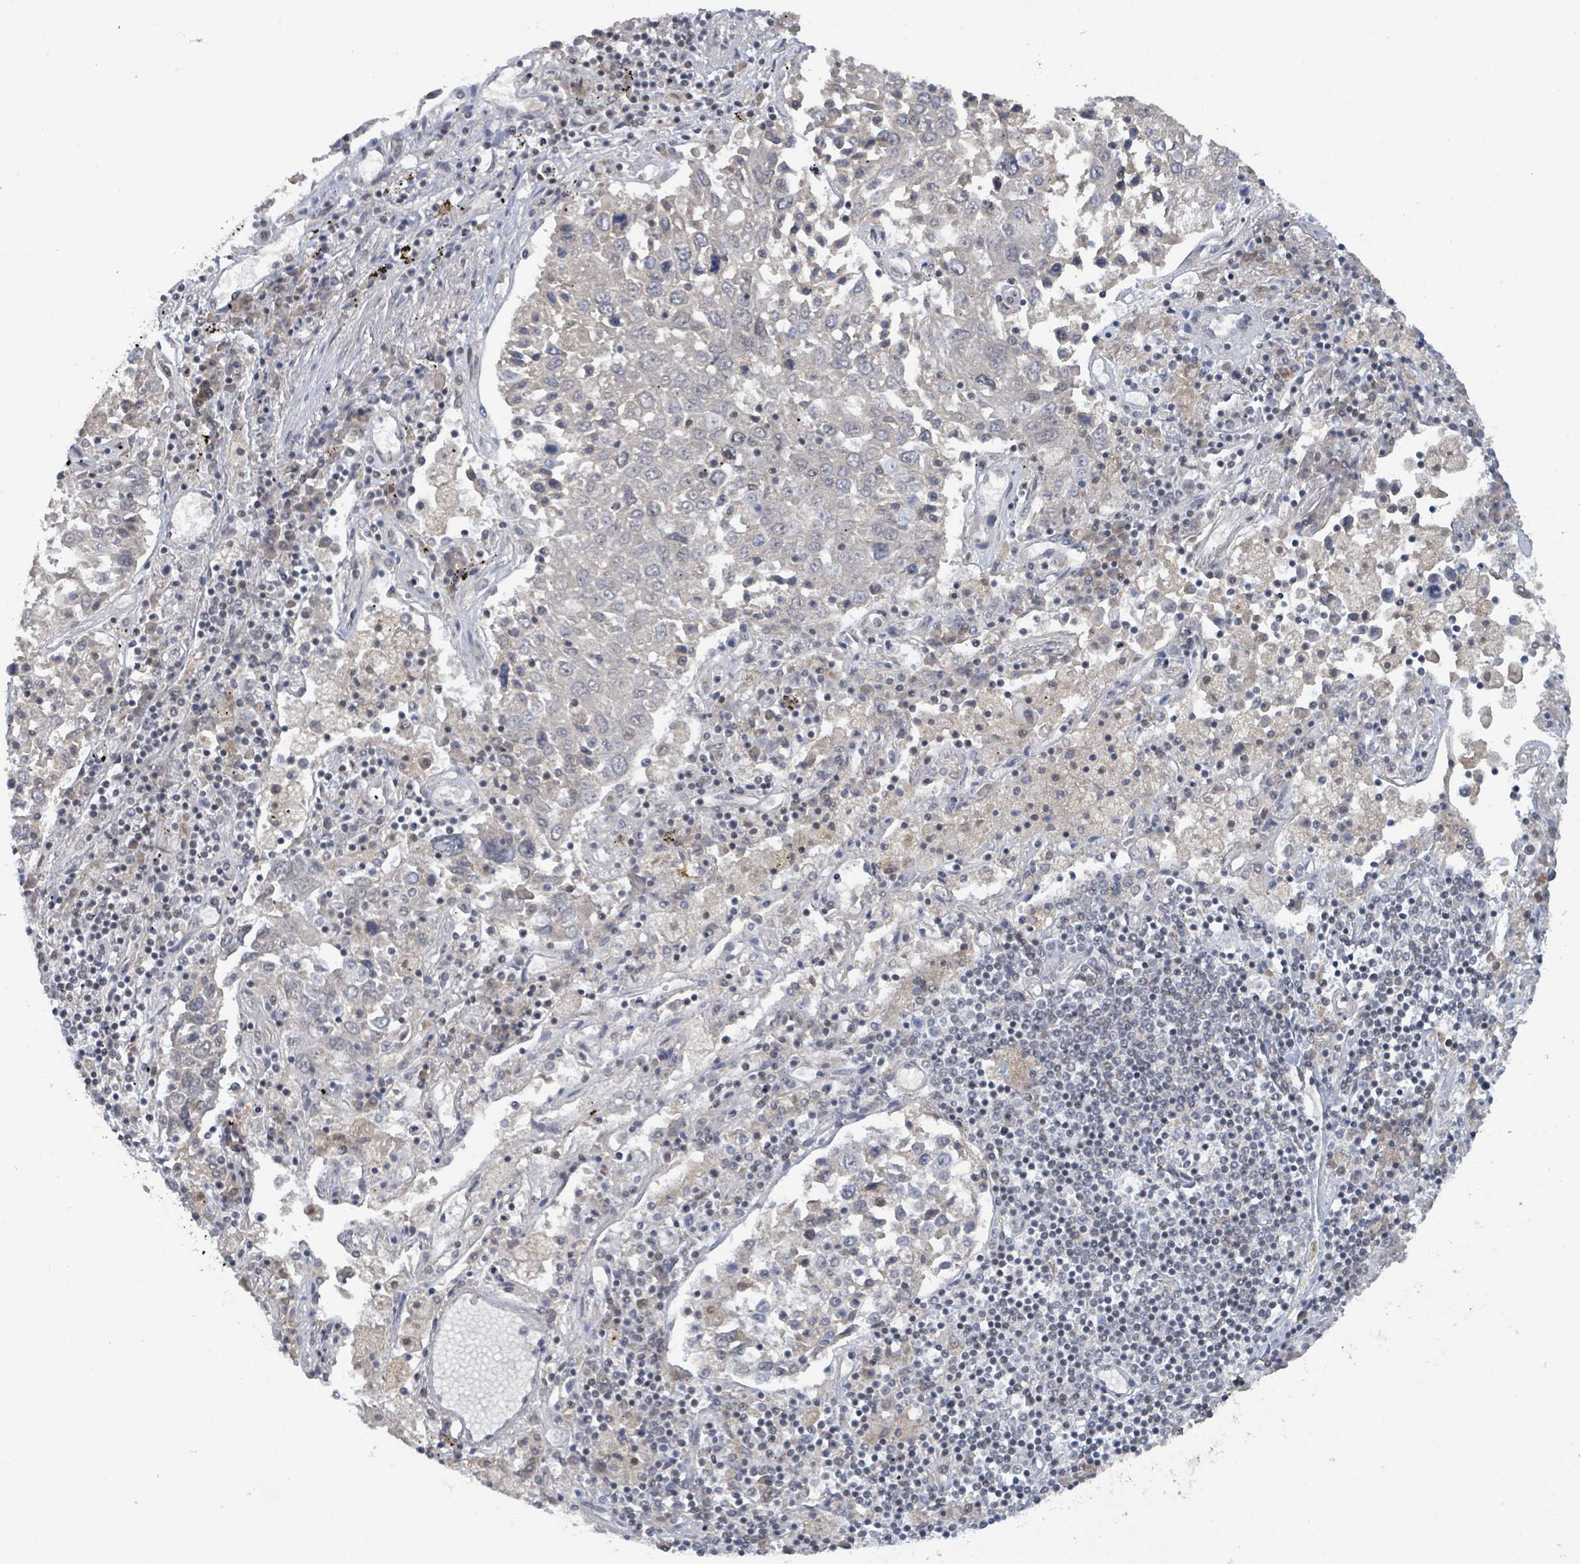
{"staining": {"intensity": "negative", "quantity": "none", "location": "none"}, "tissue": "lung cancer", "cell_type": "Tumor cells", "image_type": "cancer", "snomed": [{"axis": "morphology", "description": "Squamous cell carcinoma, NOS"}, {"axis": "topography", "description": "Lung"}], "caption": "Squamous cell carcinoma (lung) stained for a protein using IHC demonstrates no positivity tumor cells.", "gene": "BANP", "patient": {"sex": "male", "age": 65}}